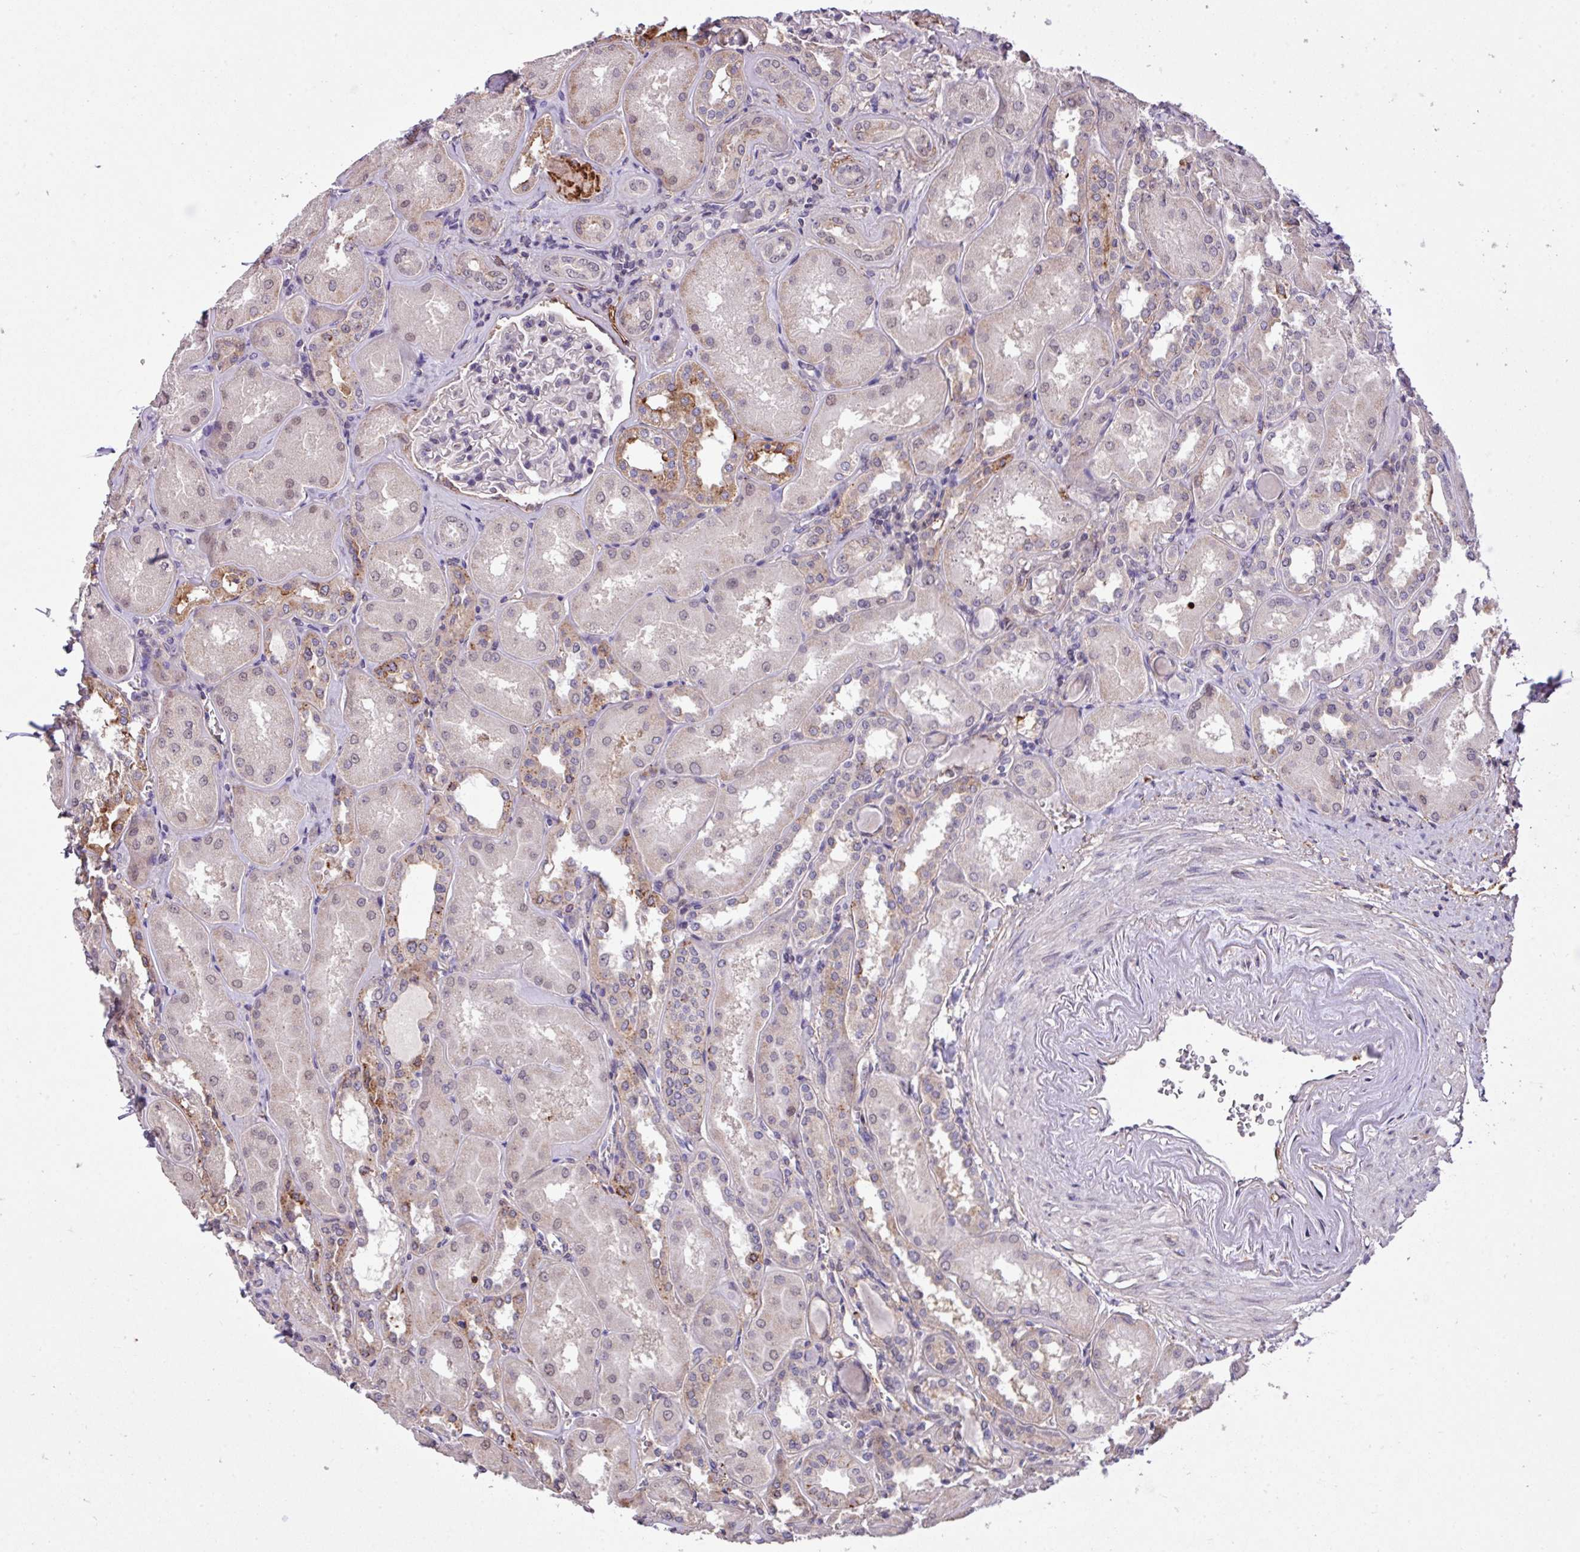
{"staining": {"intensity": "negative", "quantity": "none", "location": "none"}, "tissue": "kidney", "cell_type": "Cells in glomeruli", "image_type": "normal", "snomed": [{"axis": "morphology", "description": "Normal tissue, NOS"}, {"axis": "topography", "description": "Kidney"}], "caption": "Immunohistochemical staining of normal kidney exhibits no significant staining in cells in glomeruli. (DAB IHC visualized using brightfield microscopy, high magnification).", "gene": "RPP25L", "patient": {"sex": "male", "age": 61}}